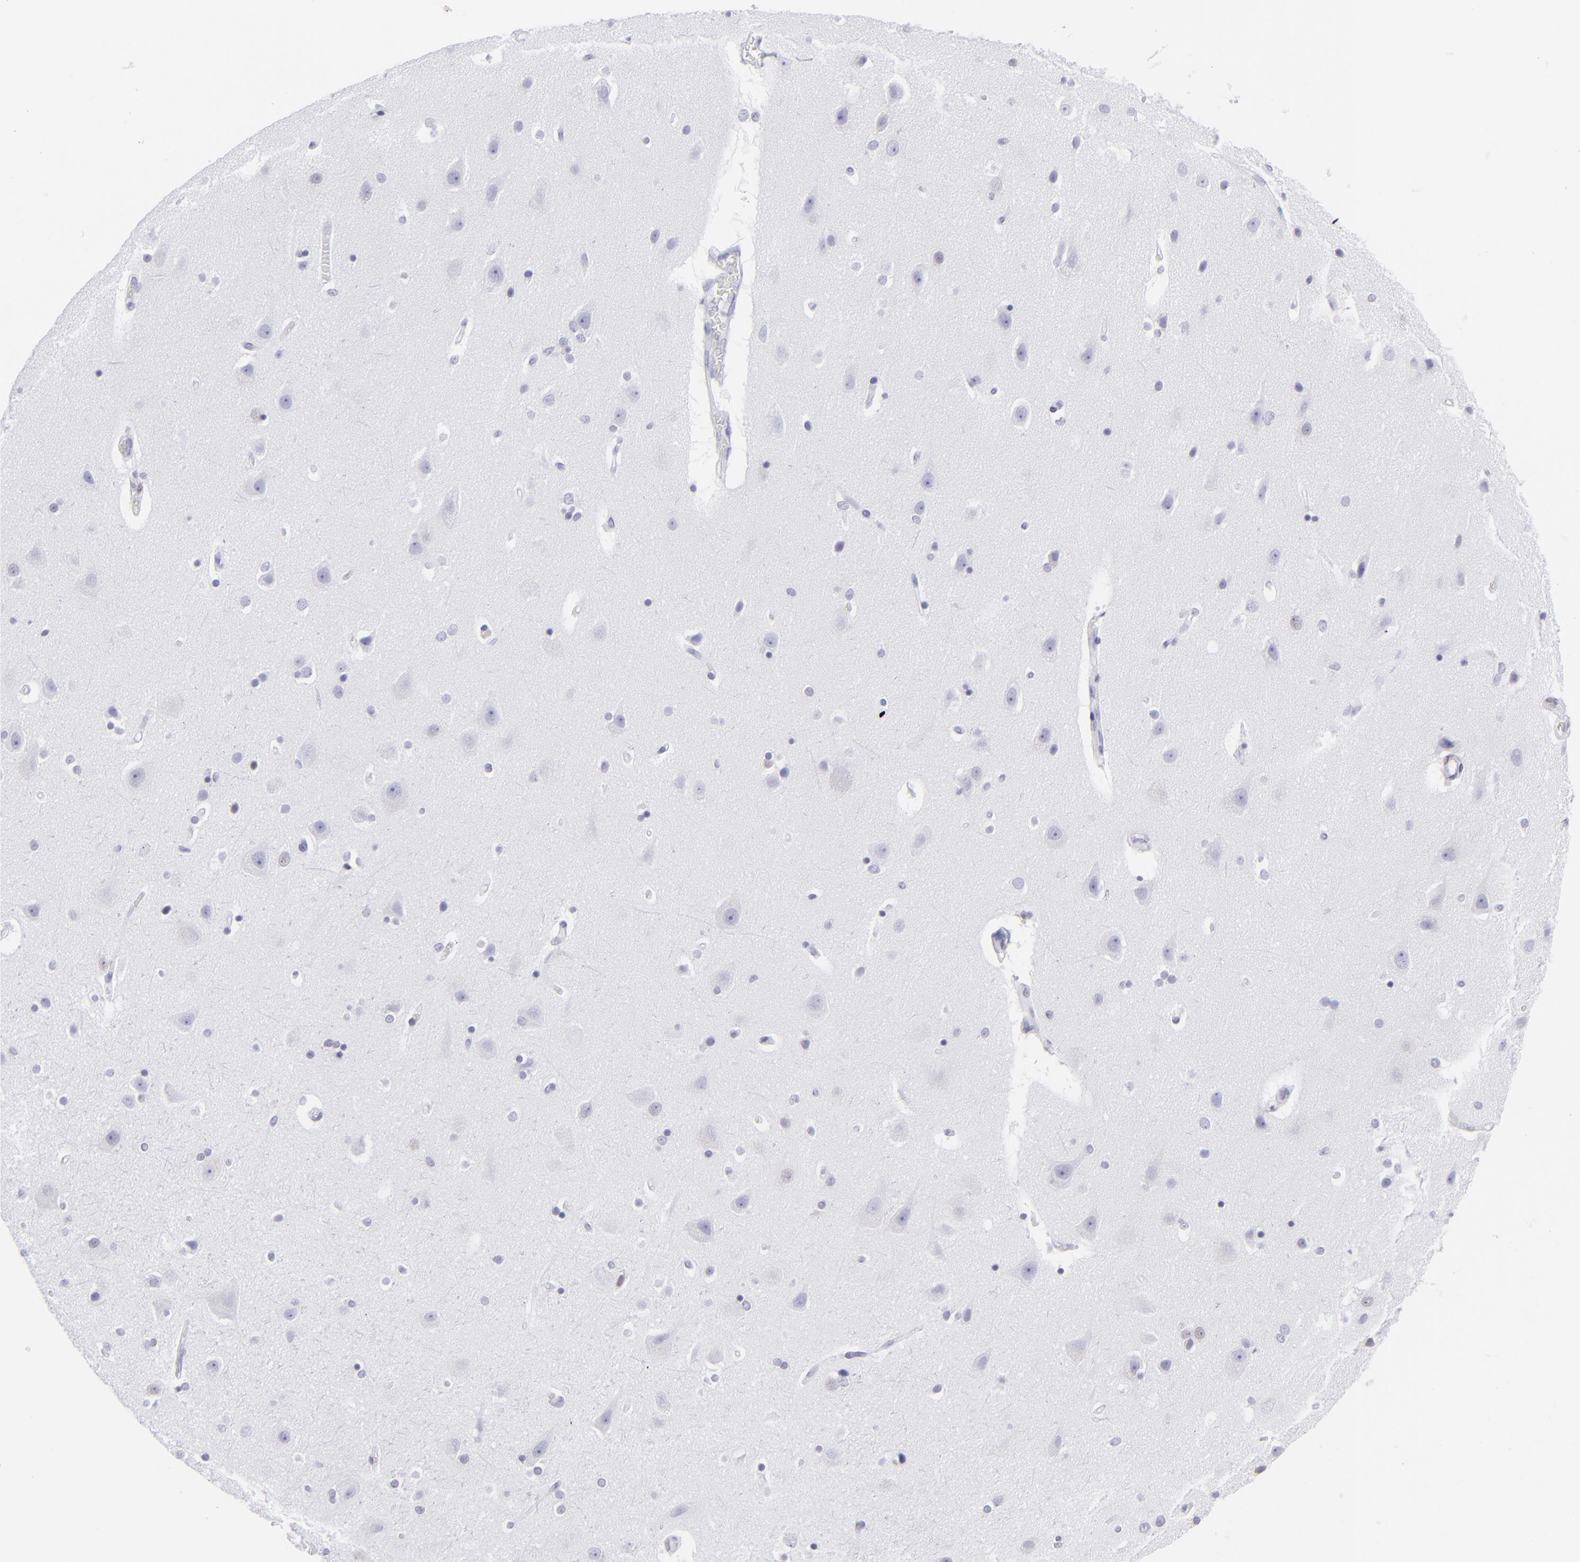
{"staining": {"intensity": "negative", "quantity": "none", "location": "none"}, "tissue": "caudate", "cell_type": "Glial cells", "image_type": "normal", "snomed": [{"axis": "morphology", "description": "Normal tissue, NOS"}, {"axis": "topography", "description": "Lateral ventricle wall"}], "caption": "The histopathology image exhibits no staining of glial cells in unremarkable caudate.", "gene": "MITF", "patient": {"sex": "female", "age": 54}}